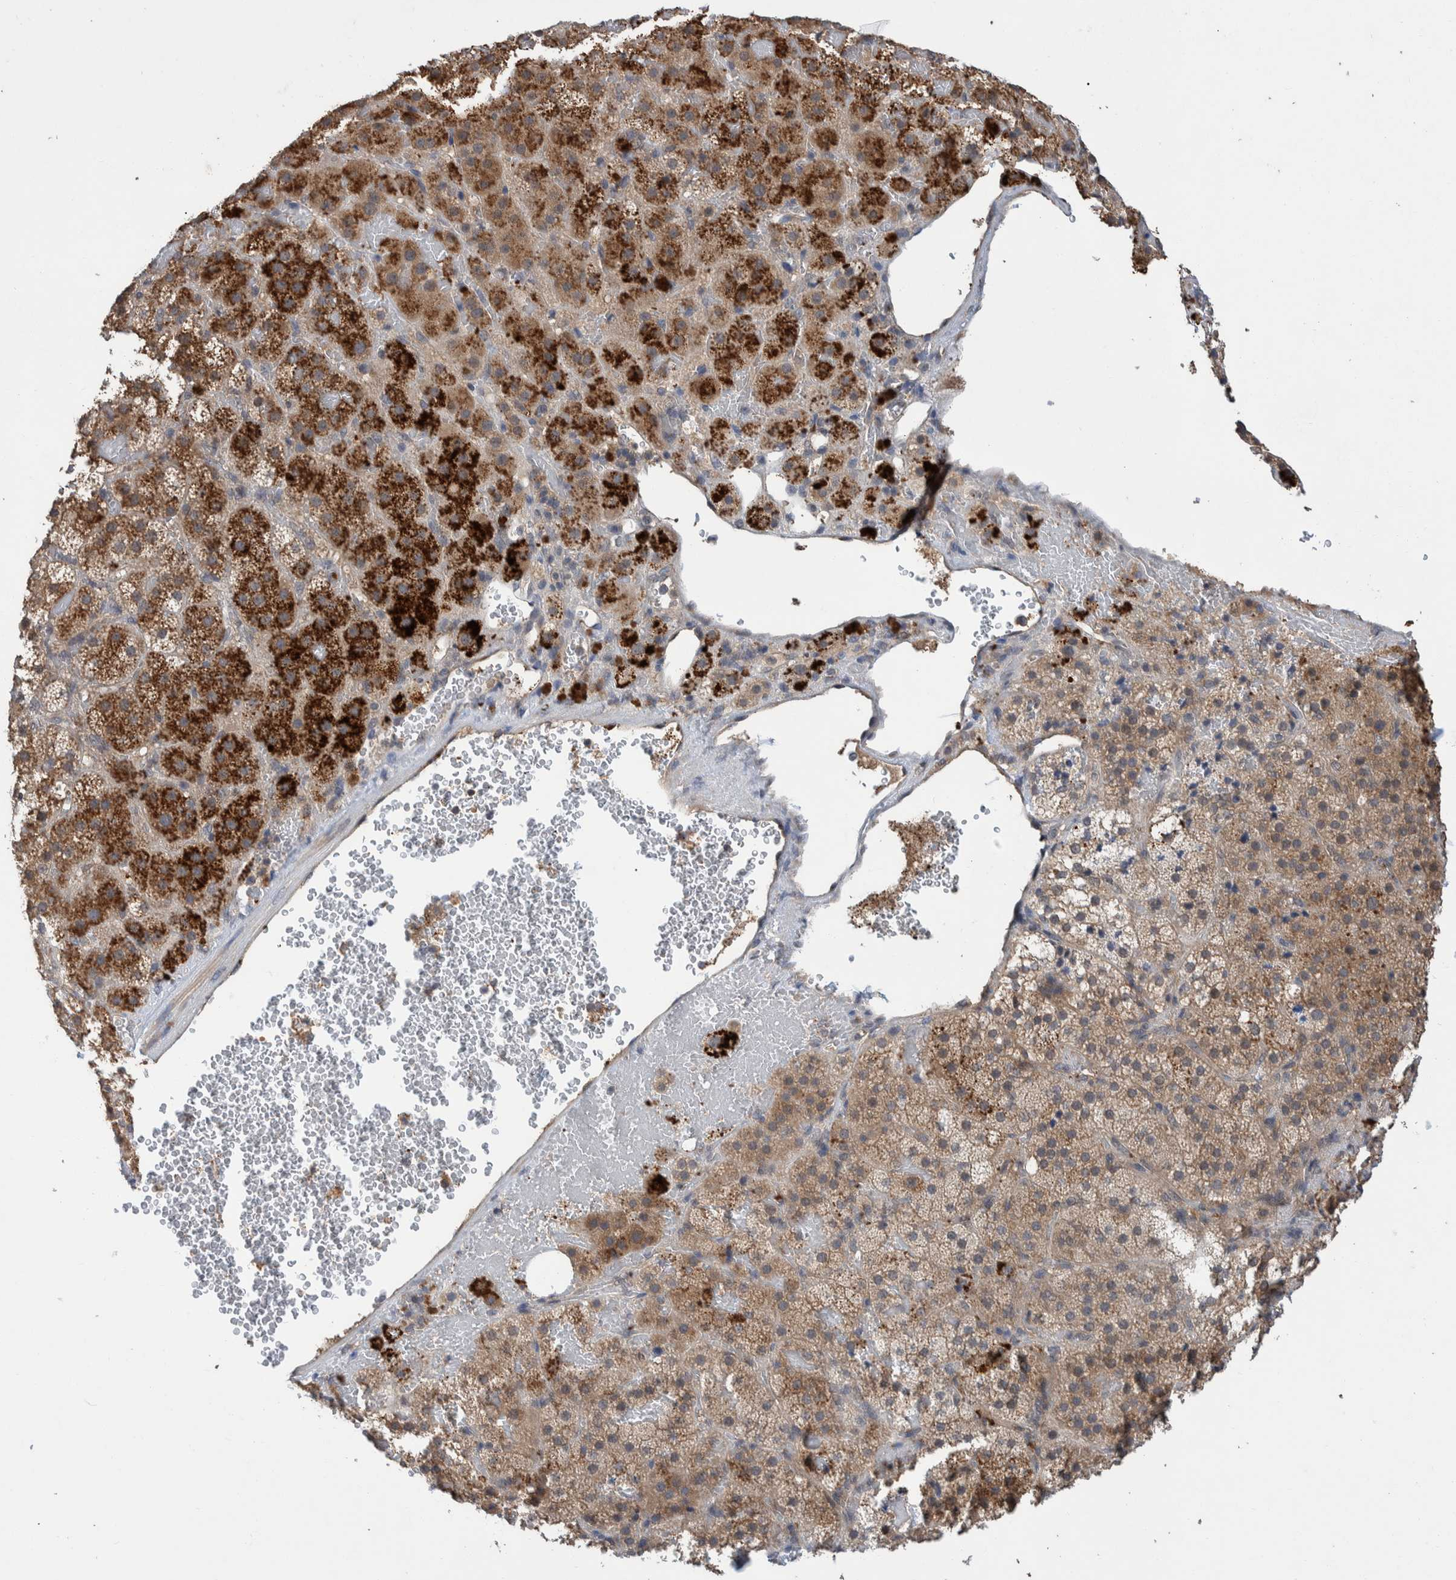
{"staining": {"intensity": "strong", "quantity": "25%-75%", "location": "cytoplasmic/membranous"}, "tissue": "adrenal gland", "cell_type": "Glandular cells", "image_type": "normal", "snomed": [{"axis": "morphology", "description": "Normal tissue, NOS"}, {"axis": "topography", "description": "Adrenal gland"}], "caption": "Glandular cells demonstrate high levels of strong cytoplasmic/membranous positivity in about 25%-75% of cells in unremarkable adrenal gland. The staining is performed using DAB brown chromogen to label protein expression. The nuclei are counter-stained blue using hematoxylin.", "gene": "PLPBP", "patient": {"sex": "female", "age": 59}}